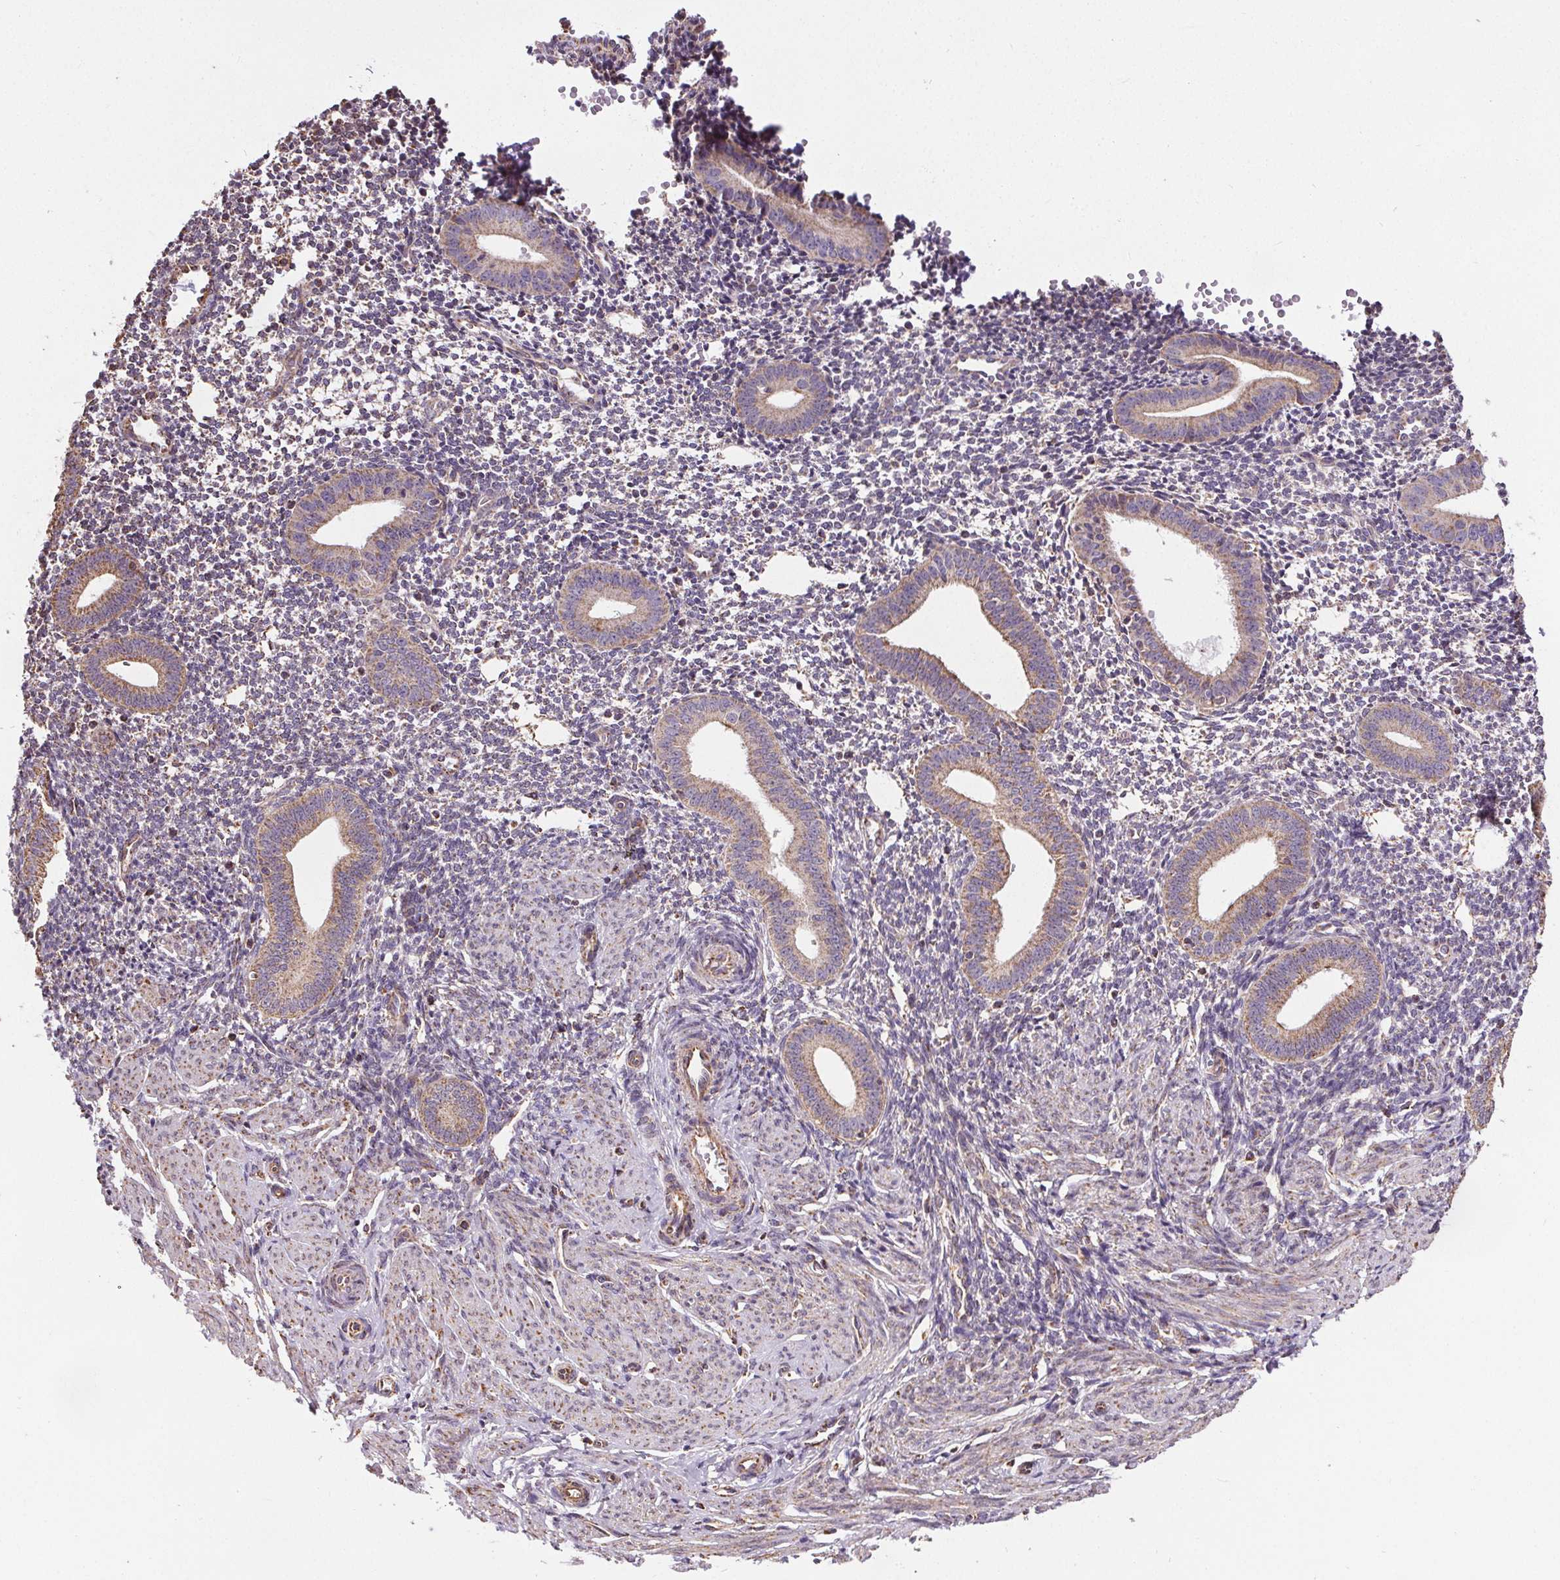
{"staining": {"intensity": "weak", "quantity": "<25%", "location": "cytoplasmic/membranous"}, "tissue": "endometrium", "cell_type": "Cells in endometrial stroma", "image_type": "normal", "snomed": [{"axis": "morphology", "description": "Normal tissue, NOS"}, {"axis": "topography", "description": "Endometrium"}], "caption": "Immunohistochemistry micrograph of normal endometrium: human endometrium stained with DAB (3,3'-diaminobenzidine) reveals no significant protein staining in cells in endometrial stroma.", "gene": "ZNF548", "patient": {"sex": "female", "age": 40}}